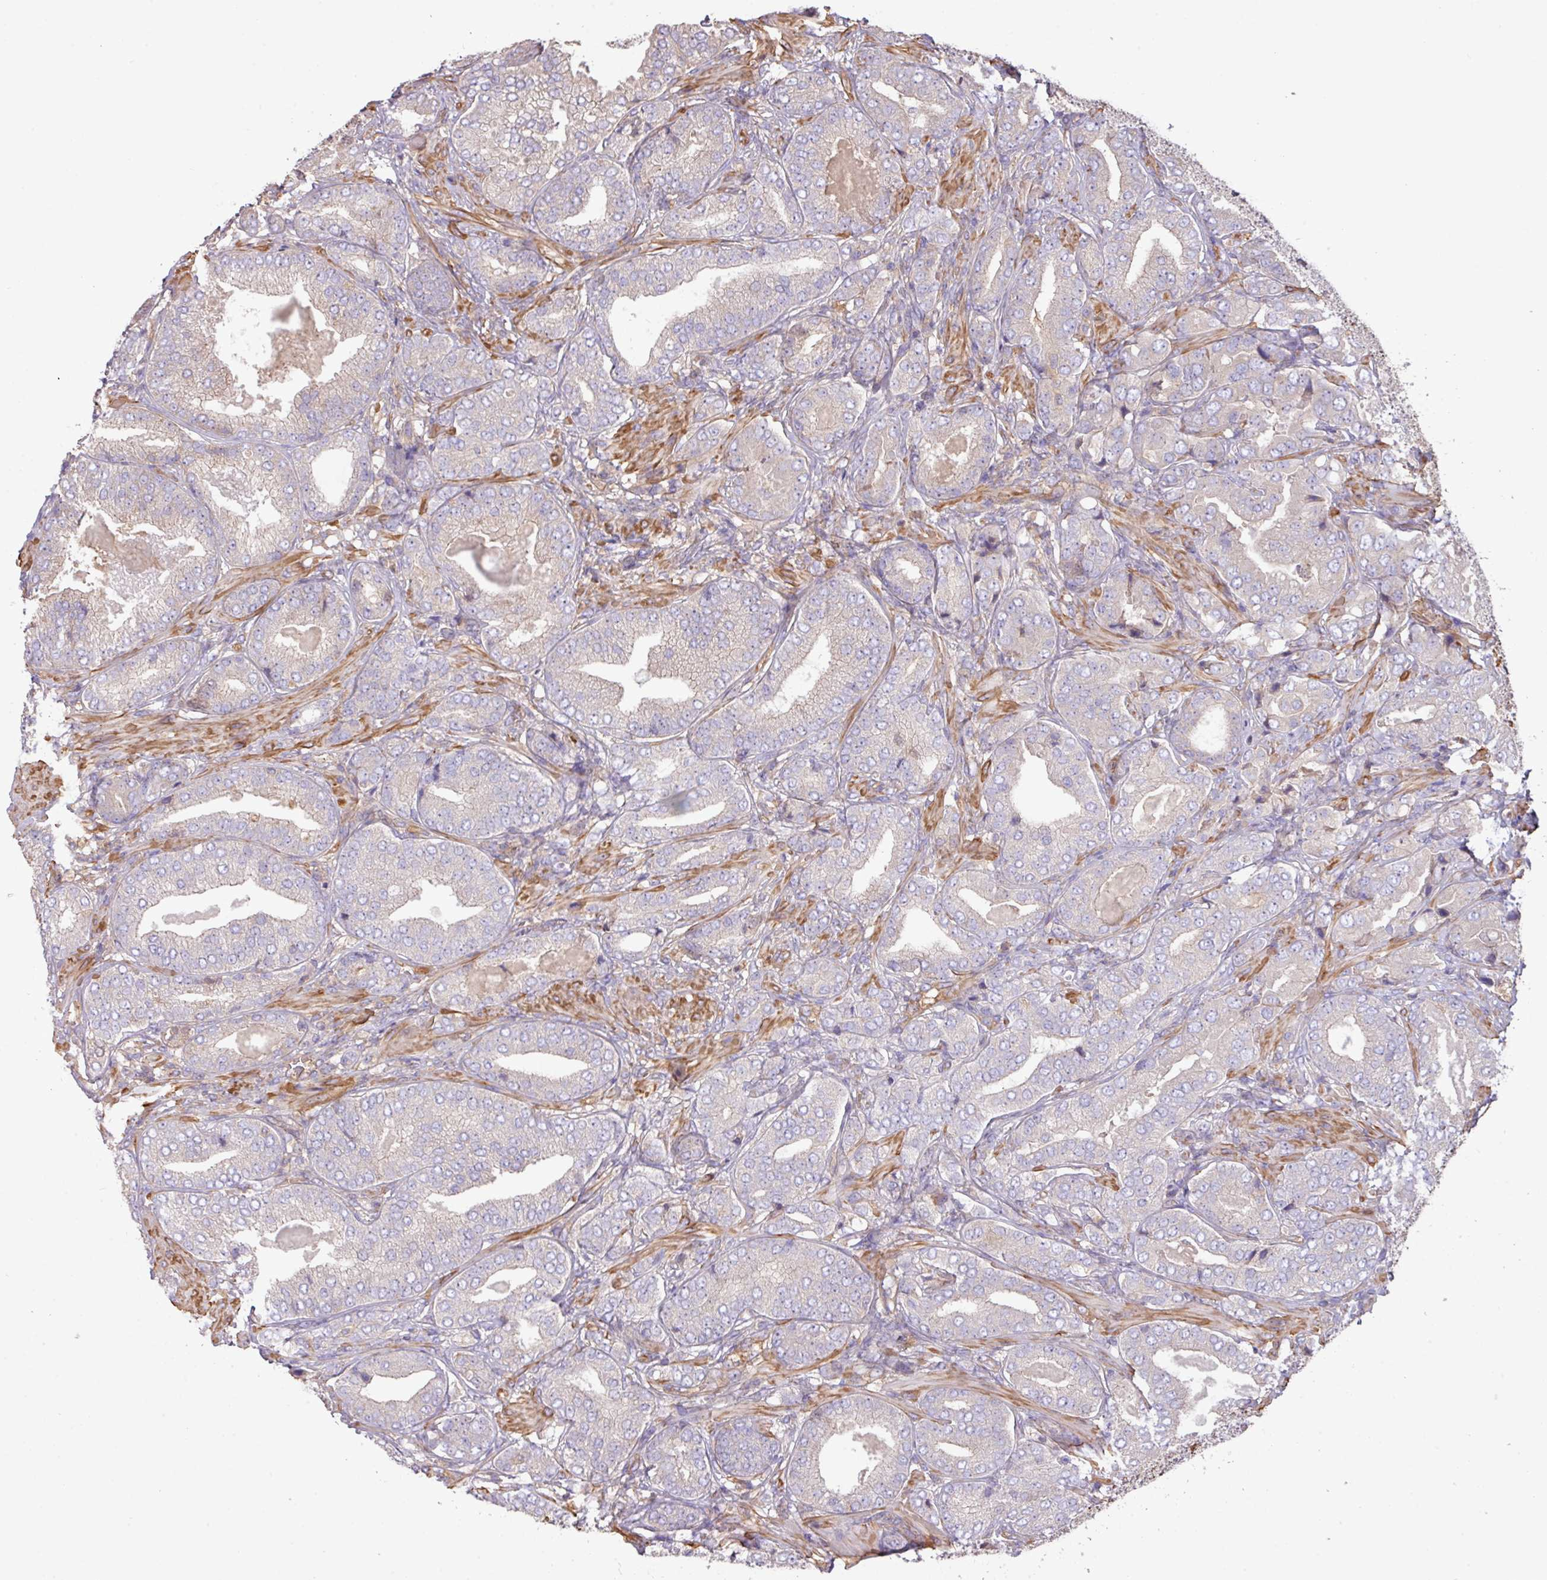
{"staining": {"intensity": "negative", "quantity": "none", "location": "none"}, "tissue": "prostate cancer", "cell_type": "Tumor cells", "image_type": "cancer", "snomed": [{"axis": "morphology", "description": "Adenocarcinoma, High grade"}, {"axis": "topography", "description": "Prostate"}], "caption": "IHC histopathology image of neoplastic tissue: human prostate high-grade adenocarcinoma stained with DAB (3,3'-diaminobenzidine) shows no significant protein positivity in tumor cells.", "gene": "CALML4", "patient": {"sex": "male", "age": 63}}